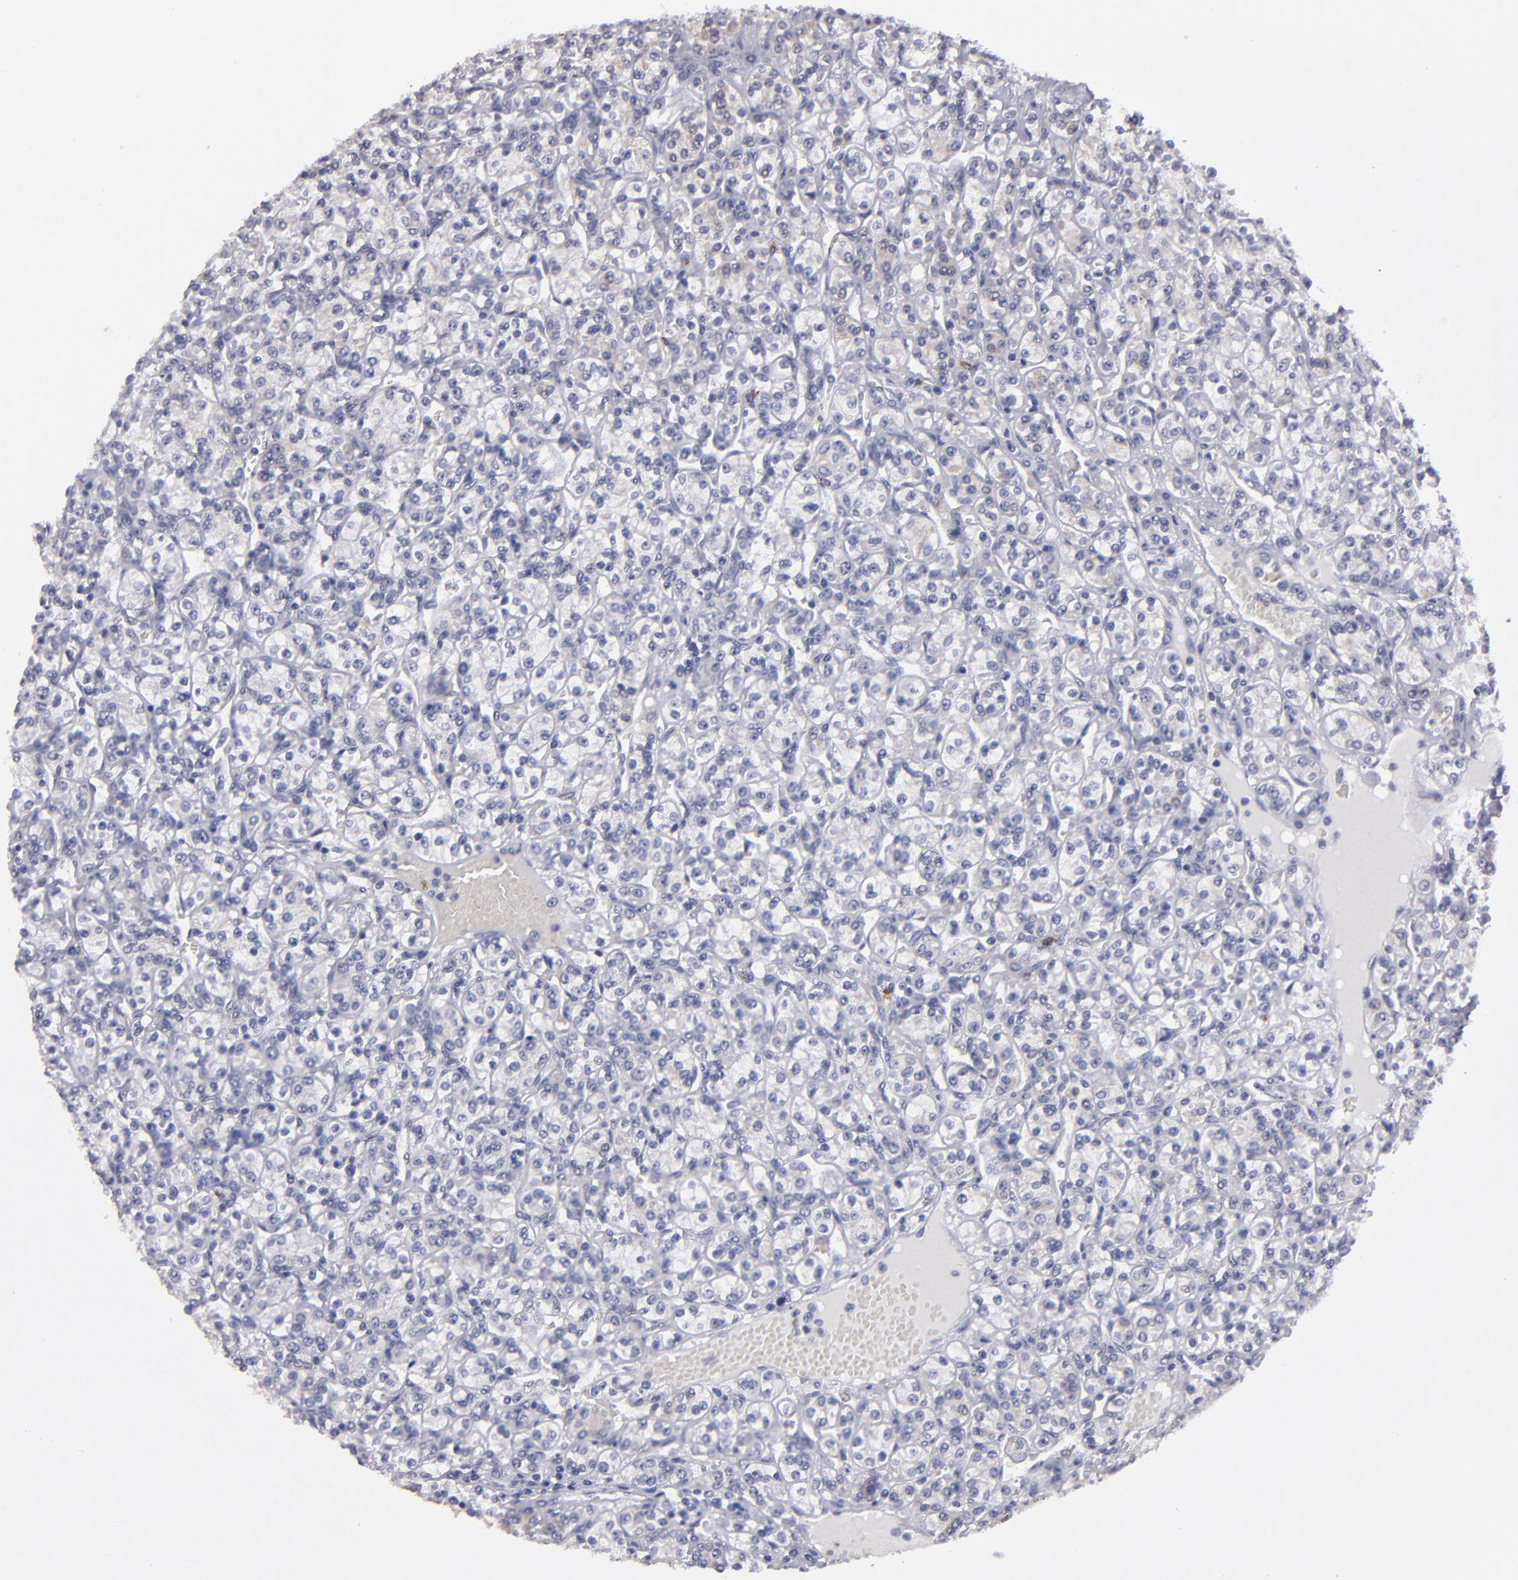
{"staining": {"intensity": "negative", "quantity": "none", "location": "none"}, "tissue": "renal cancer", "cell_type": "Tumor cells", "image_type": "cancer", "snomed": [{"axis": "morphology", "description": "Adenocarcinoma, NOS"}, {"axis": "topography", "description": "Kidney"}], "caption": "DAB (3,3'-diaminobenzidine) immunohistochemical staining of renal cancer (adenocarcinoma) shows no significant positivity in tumor cells.", "gene": "ZNF175", "patient": {"sex": "male", "age": 77}}